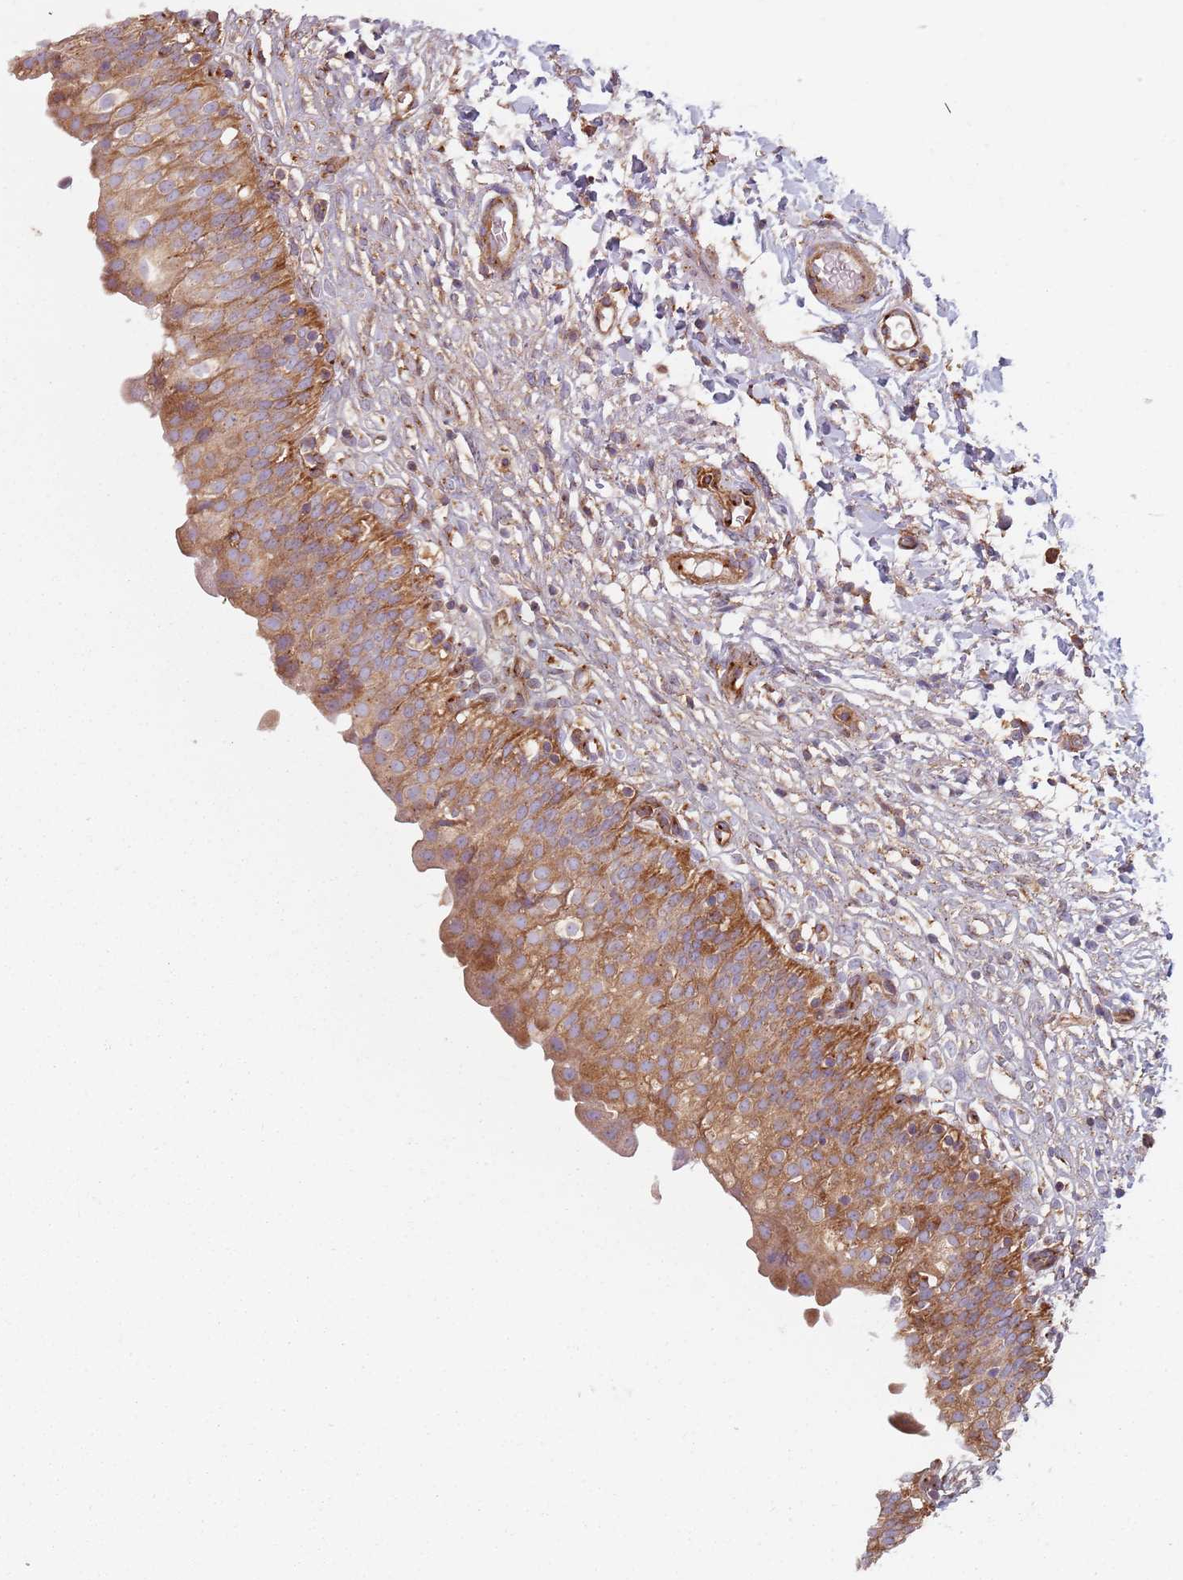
{"staining": {"intensity": "strong", "quantity": ">75%", "location": "cytoplasmic/membranous"}, "tissue": "urinary bladder", "cell_type": "Urothelial cells", "image_type": "normal", "snomed": [{"axis": "morphology", "description": "Normal tissue, NOS"}, {"axis": "topography", "description": "Urinary bladder"}], "caption": "Unremarkable urinary bladder demonstrates strong cytoplasmic/membranous positivity in about >75% of urothelial cells.", "gene": "TPD52L2", "patient": {"sex": "male", "age": 55}}